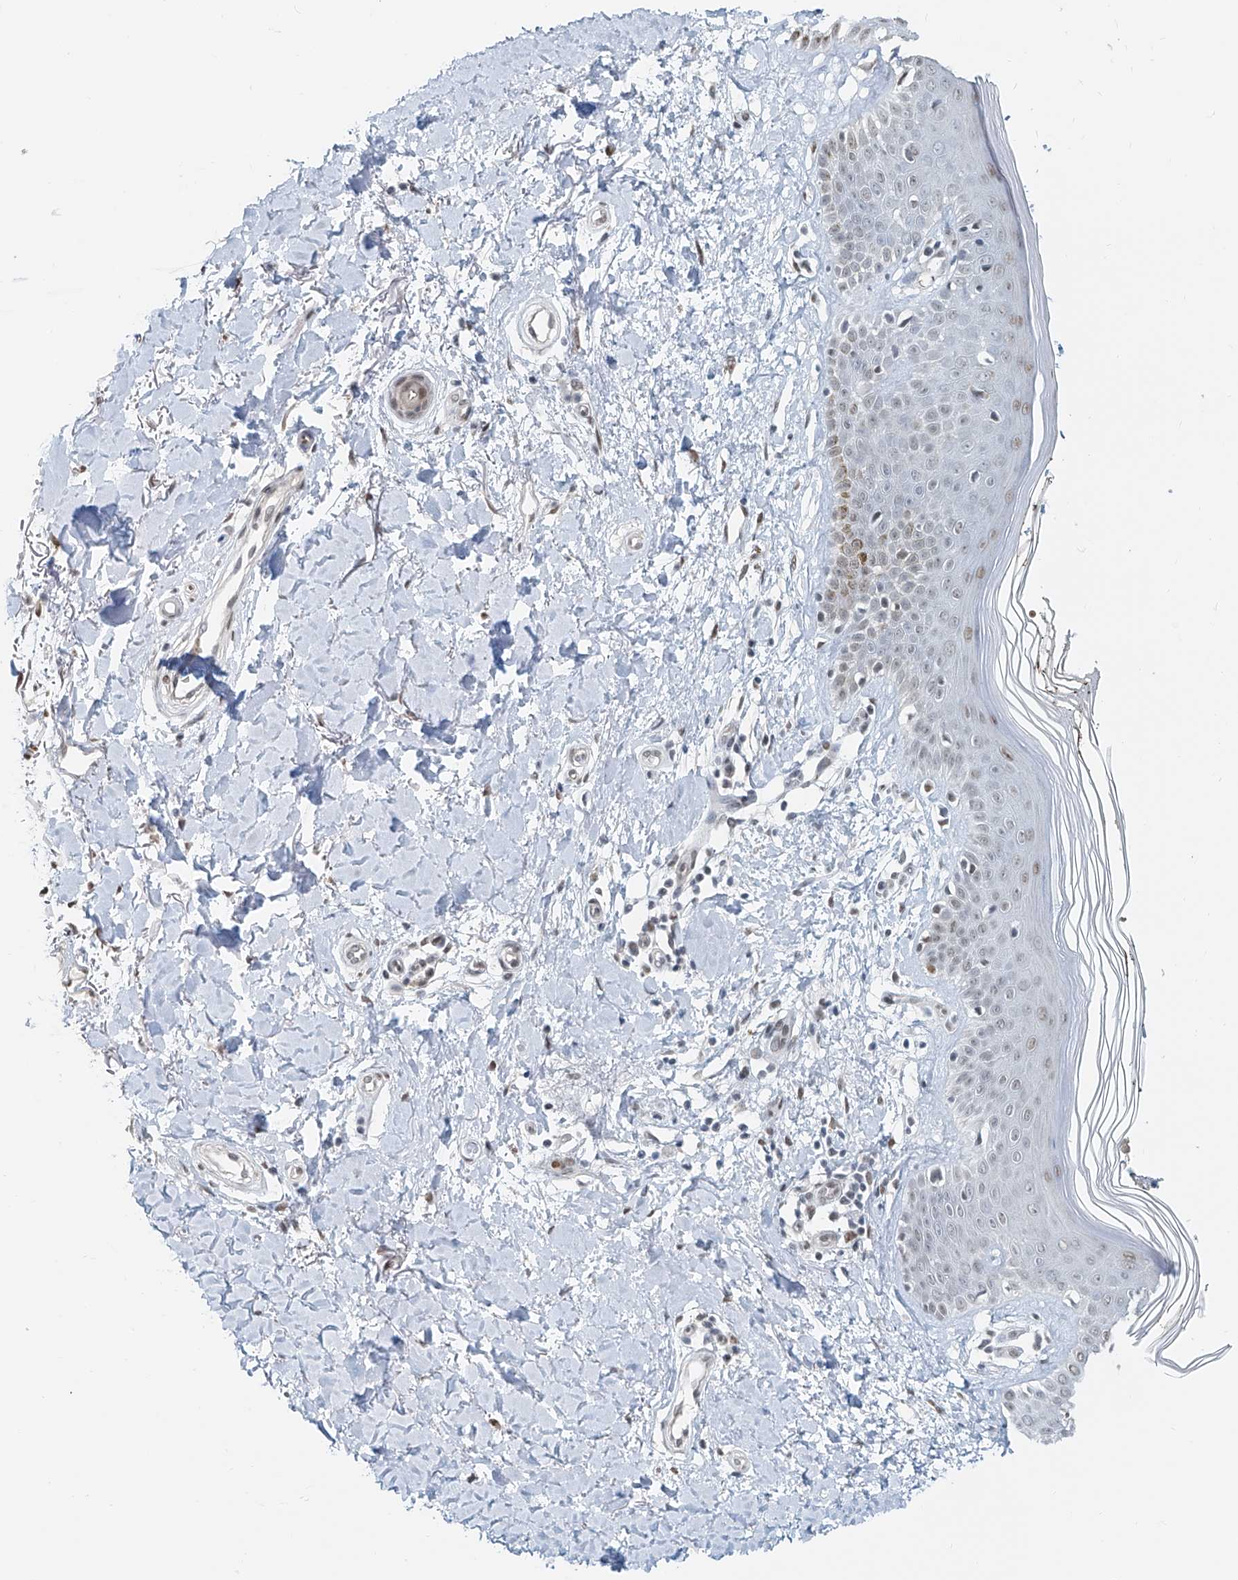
{"staining": {"intensity": "moderate", "quantity": "25%-75%", "location": "nuclear"}, "tissue": "skin", "cell_type": "Fibroblasts", "image_type": "normal", "snomed": [{"axis": "morphology", "description": "Normal tissue, NOS"}, {"axis": "topography", "description": "Skin"}], "caption": "Immunohistochemistry (IHC) photomicrograph of normal skin: human skin stained using immunohistochemistry (IHC) reveals medium levels of moderate protein expression localized specifically in the nuclear of fibroblasts, appearing as a nuclear brown color.", "gene": "SASH1", "patient": {"sex": "female", "age": 64}}